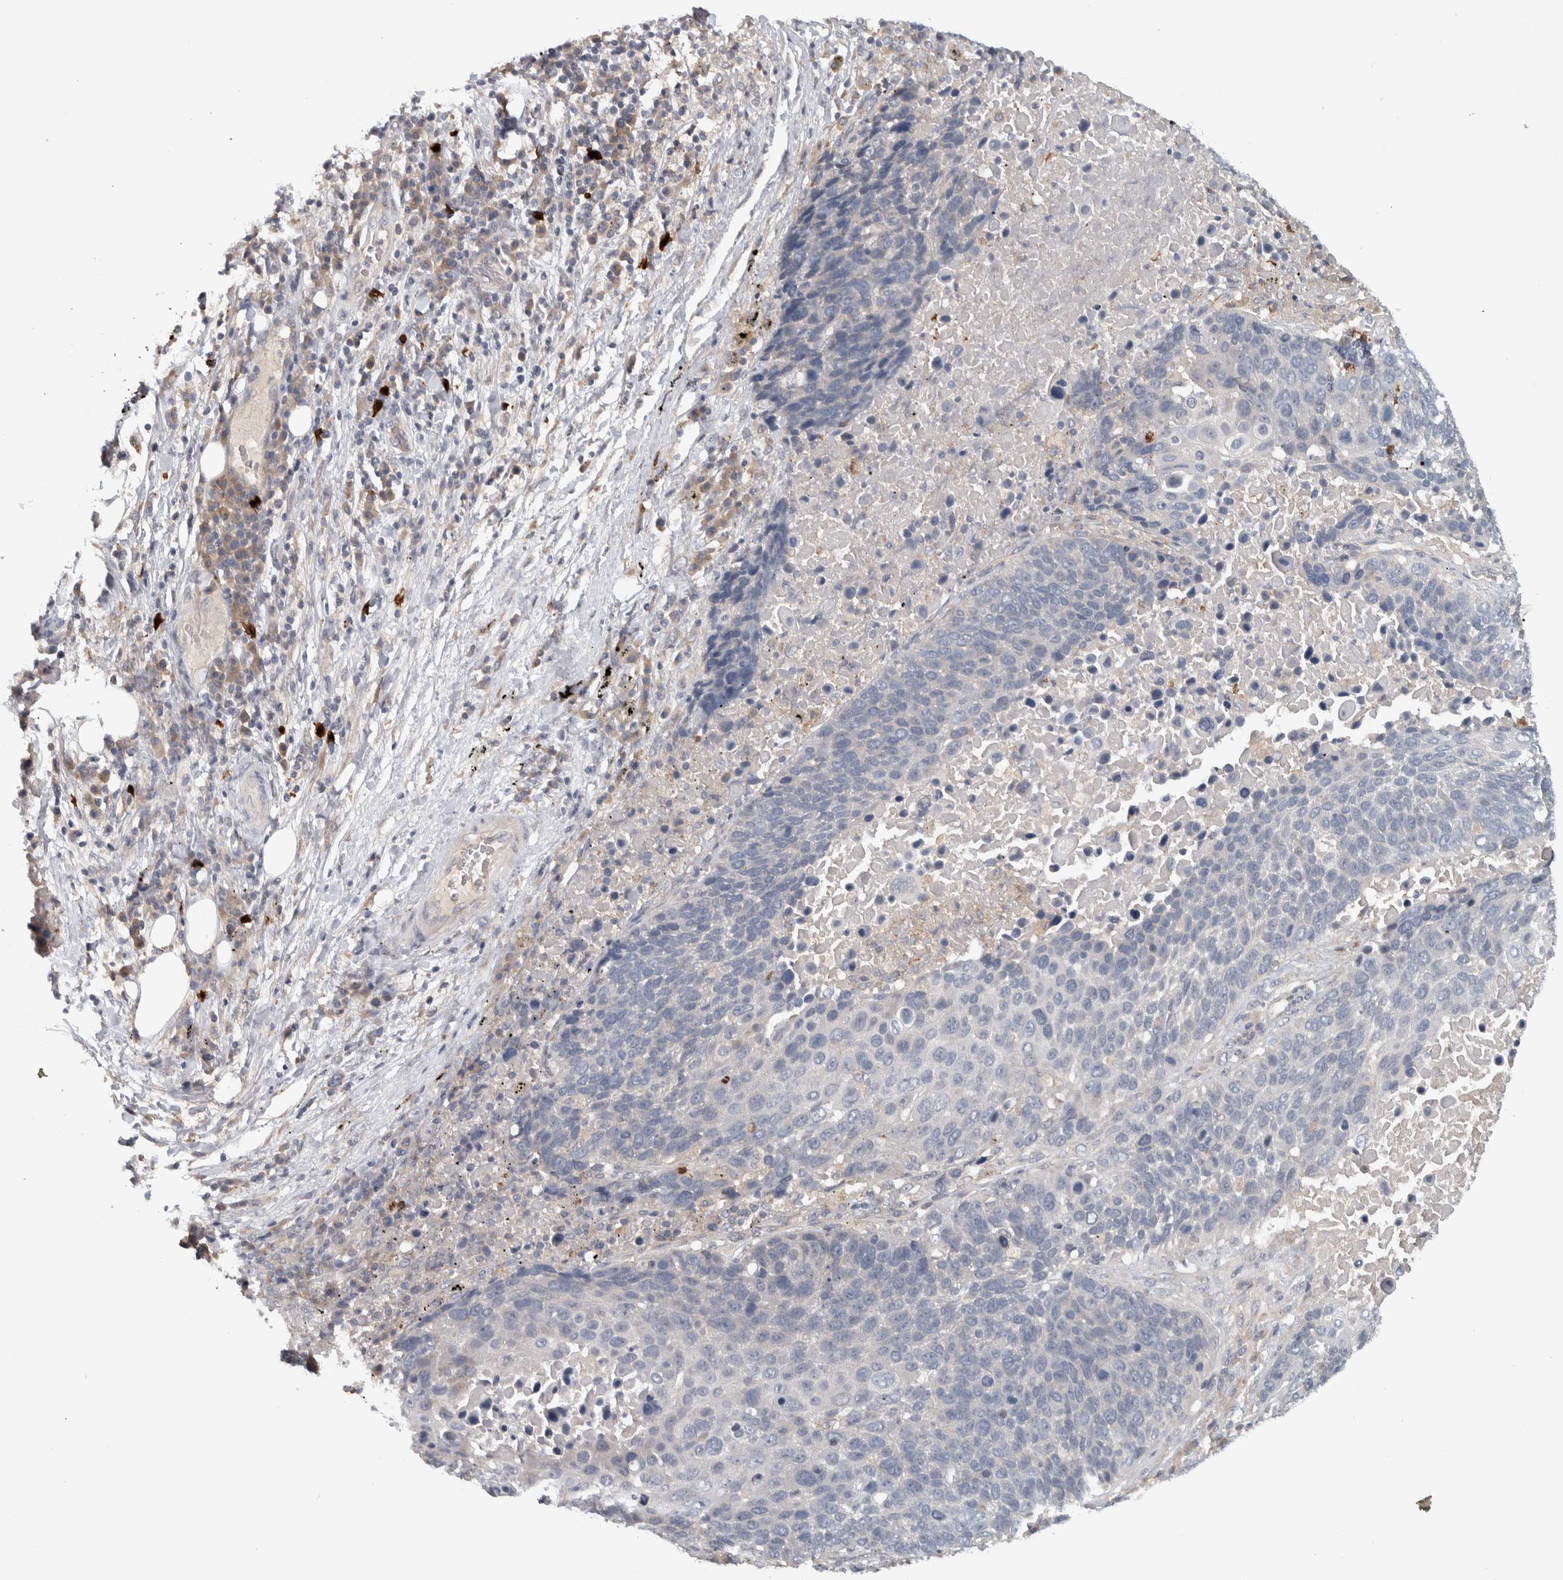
{"staining": {"intensity": "negative", "quantity": "none", "location": "none"}, "tissue": "lung cancer", "cell_type": "Tumor cells", "image_type": "cancer", "snomed": [{"axis": "morphology", "description": "Squamous cell carcinoma, NOS"}, {"axis": "topography", "description": "Lung"}], "caption": "A photomicrograph of human lung cancer (squamous cell carcinoma) is negative for staining in tumor cells. (Brightfield microscopy of DAB (3,3'-diaminobenzidine) immunohistochemistry at high magnification).", "gene": "ADPRM", "patient": {"sex": "male", "age": 66}}